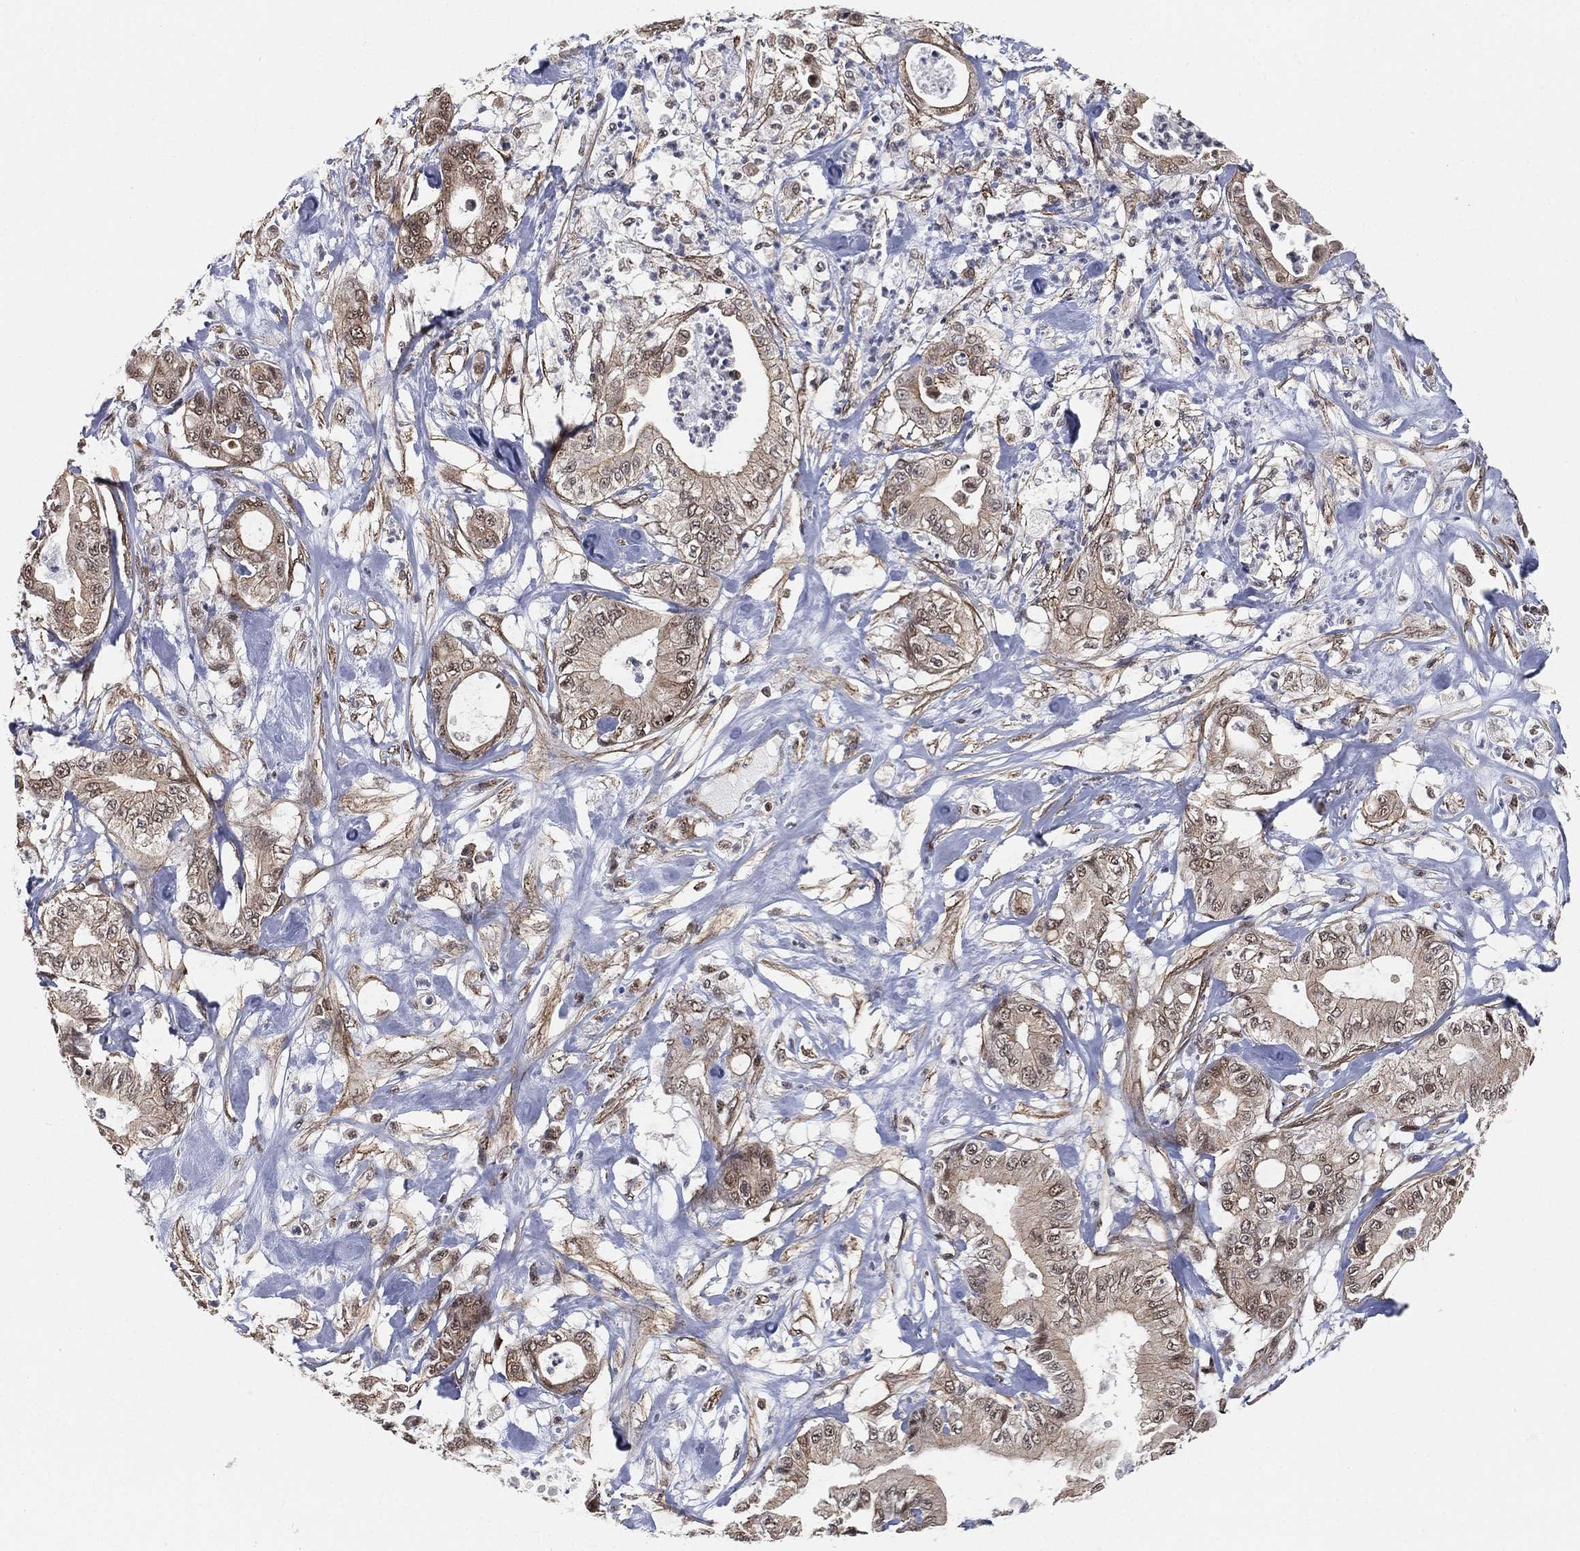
{"staining": {"intensity": "weak", "quantity": "25%-75%", "location": "cytoplasmic/membranous,nuclear"}, "tissue": "pancreatic cancer", "cell_type": "Tumor cells", "image_type": "cancer", "snomed": [{"axis": "morphology", "description": "Adenocarcinoma, NOS"}, {"axis": "topography", "description": "Pancreas"}], "caption": "Approximately 25%-75% of tumor cells in pancreatic cancer exhibit weak cytoplasmic/membranous and nuclear protein expression as visualized by brown immunohistochemical staining.", "gene": "RSRC2", "patient": {"sex": "male", "age": 71}}